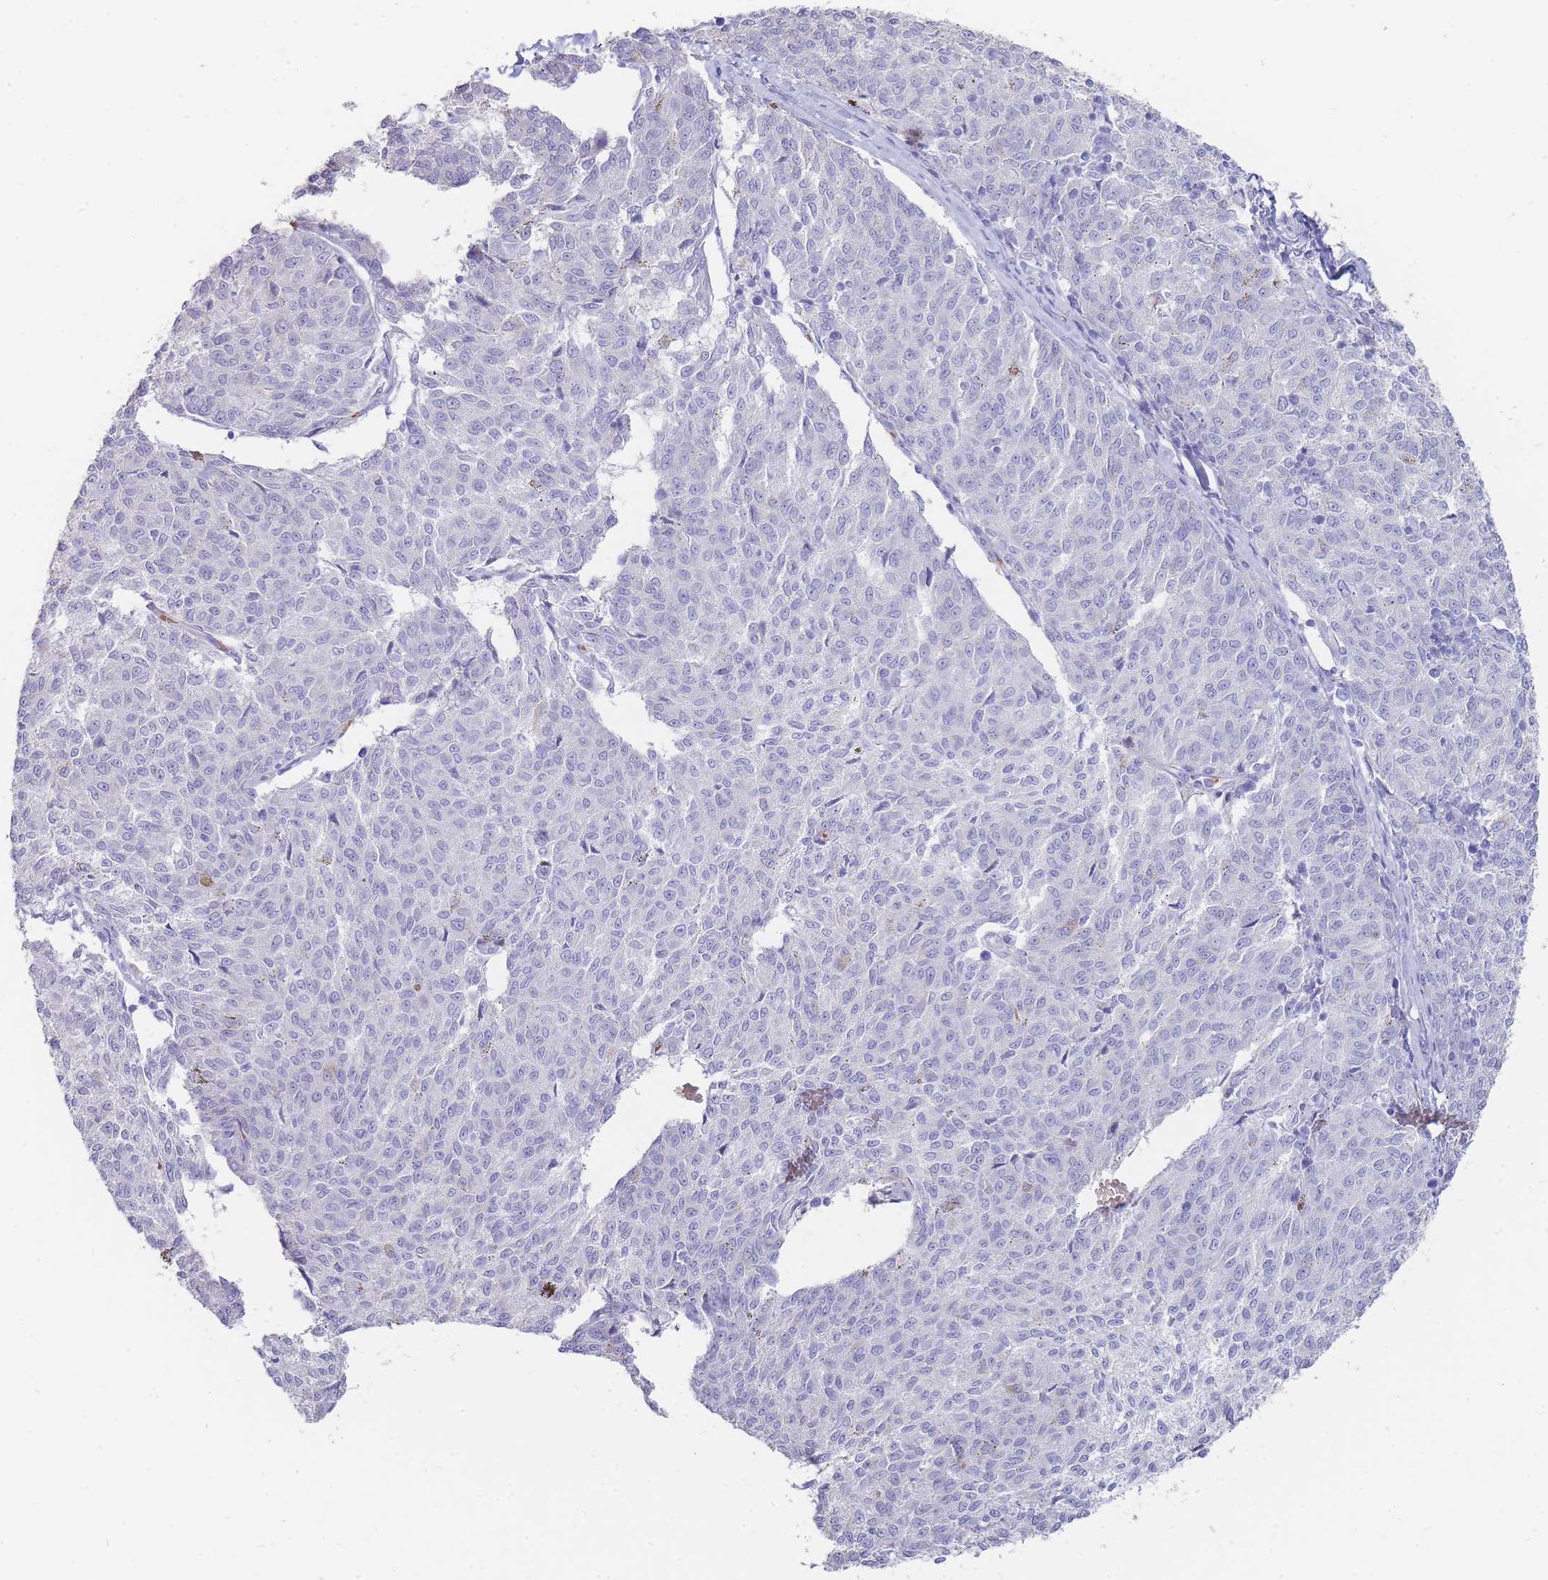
{"staining": {"intensity": "negative", "quantity": "none", "location": "none"}, "tissue": "melanoma", "cell_type": "Tumor cells", "image_type": "cancer", "snomed": [{"axis": "morphology", "description": "Malignant melanoma, NOS"}, {"axis": "topography", "description": "Skin"}], "caption": "DAB immunohistochemical staining of human melanoma reveals no significant positivity in tumor cells. (Stains: DAB (3,3'-diaminobenzidine) immunohistochemistry with hematoxylin counter stain, Microscopy: brightfield microscopy at high magnification).", "gene": "HBG2", "patient": {"sex": "female", "age": 72}}